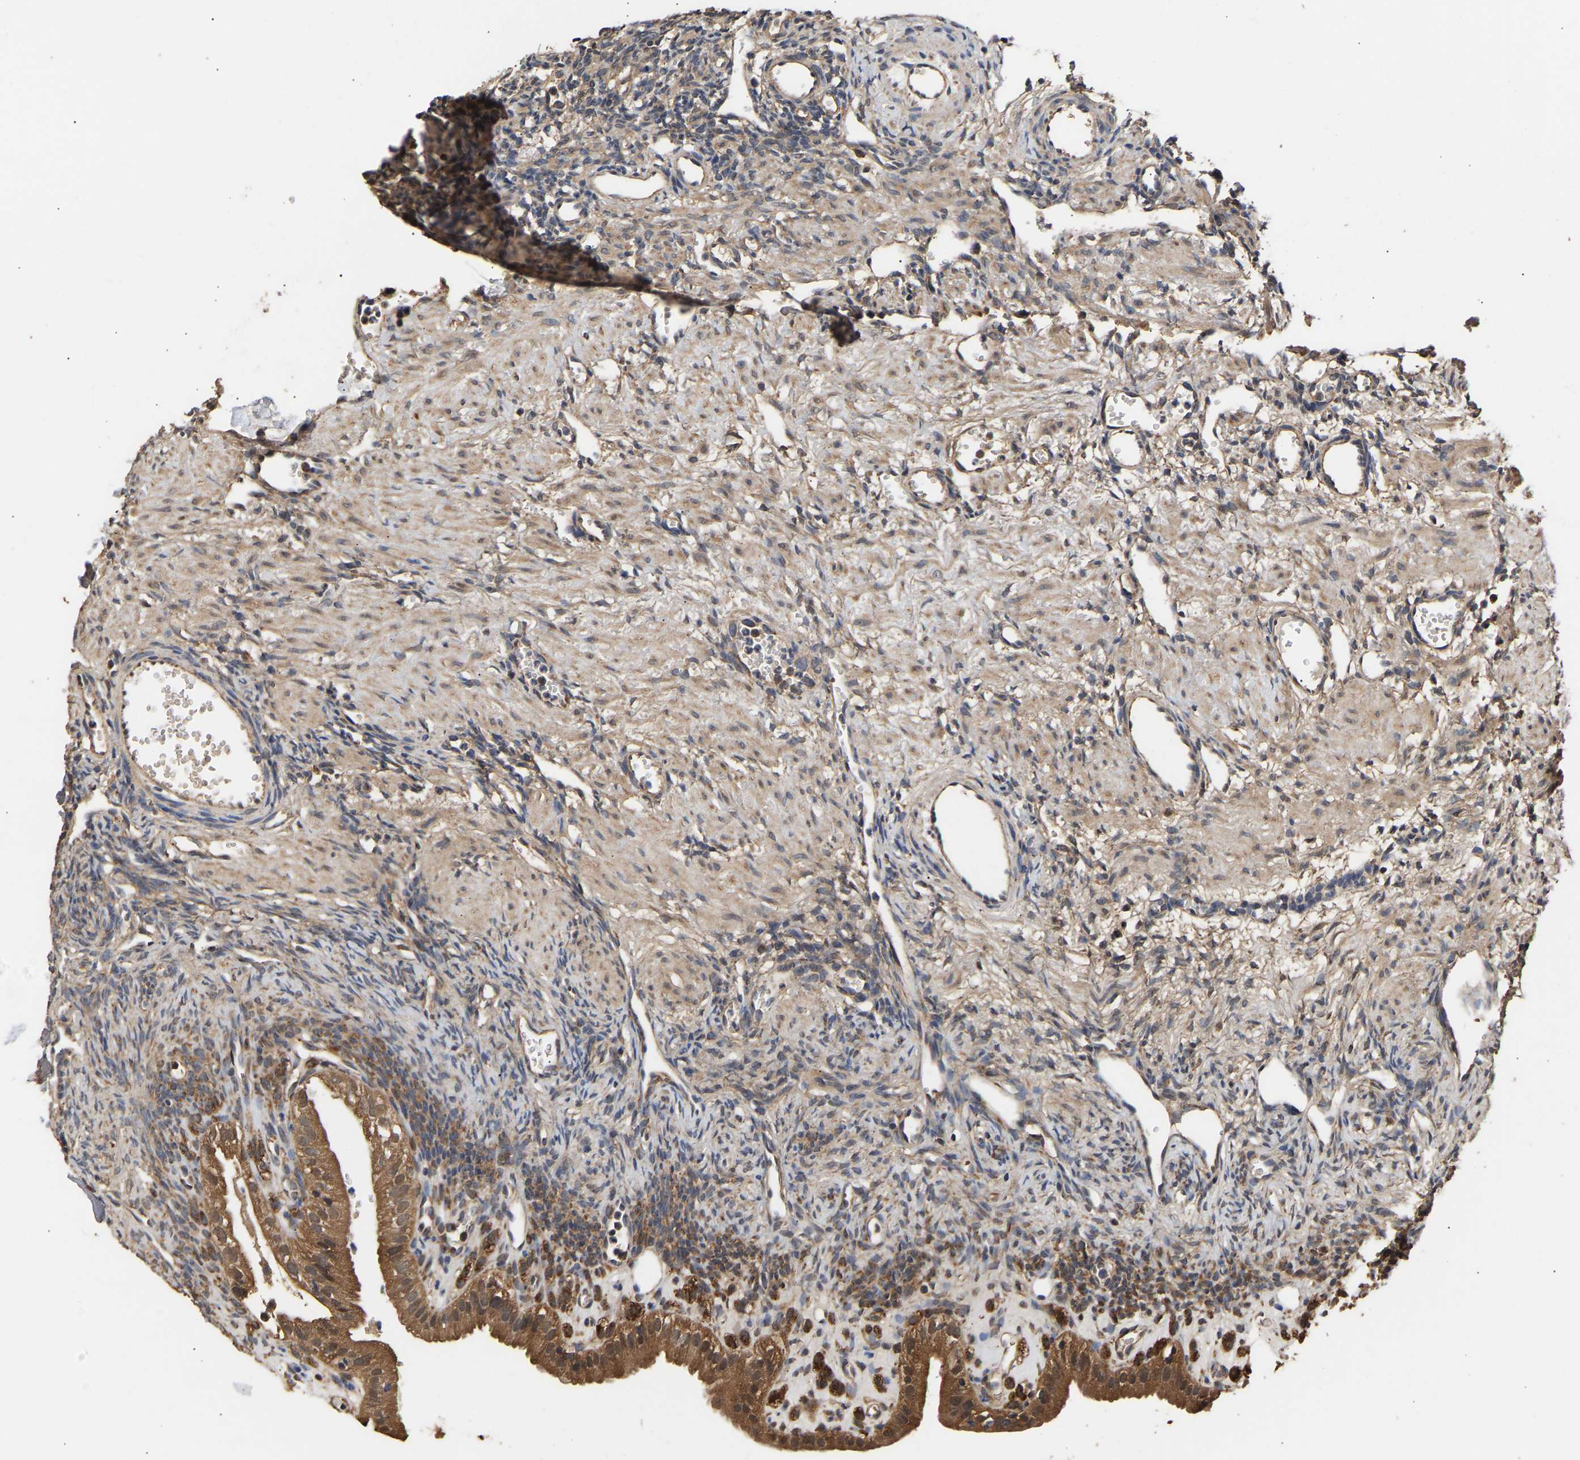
{"staining": {"intensity": "strong", "quantity": ">75%", "location": "cytoplasmic/membranous,nuclear"}, "tissue": "ovary", "cell_type": "Follicle cells", "image_type": "normal", "snomed": [{"axis": "morphology", "description": "Normal tissue, NOS"}, {"axis": "topography", "description": "Ovary"}], "caption": "IHC image of unremarkable human ovary stained for a protein (brown), which displays high levels of strong cytoplasmic/membranous,nuclear expression in about >75% of follicle cells.", "gene": "ZNF26", "patient": {"sex": "female", "age": 33}}